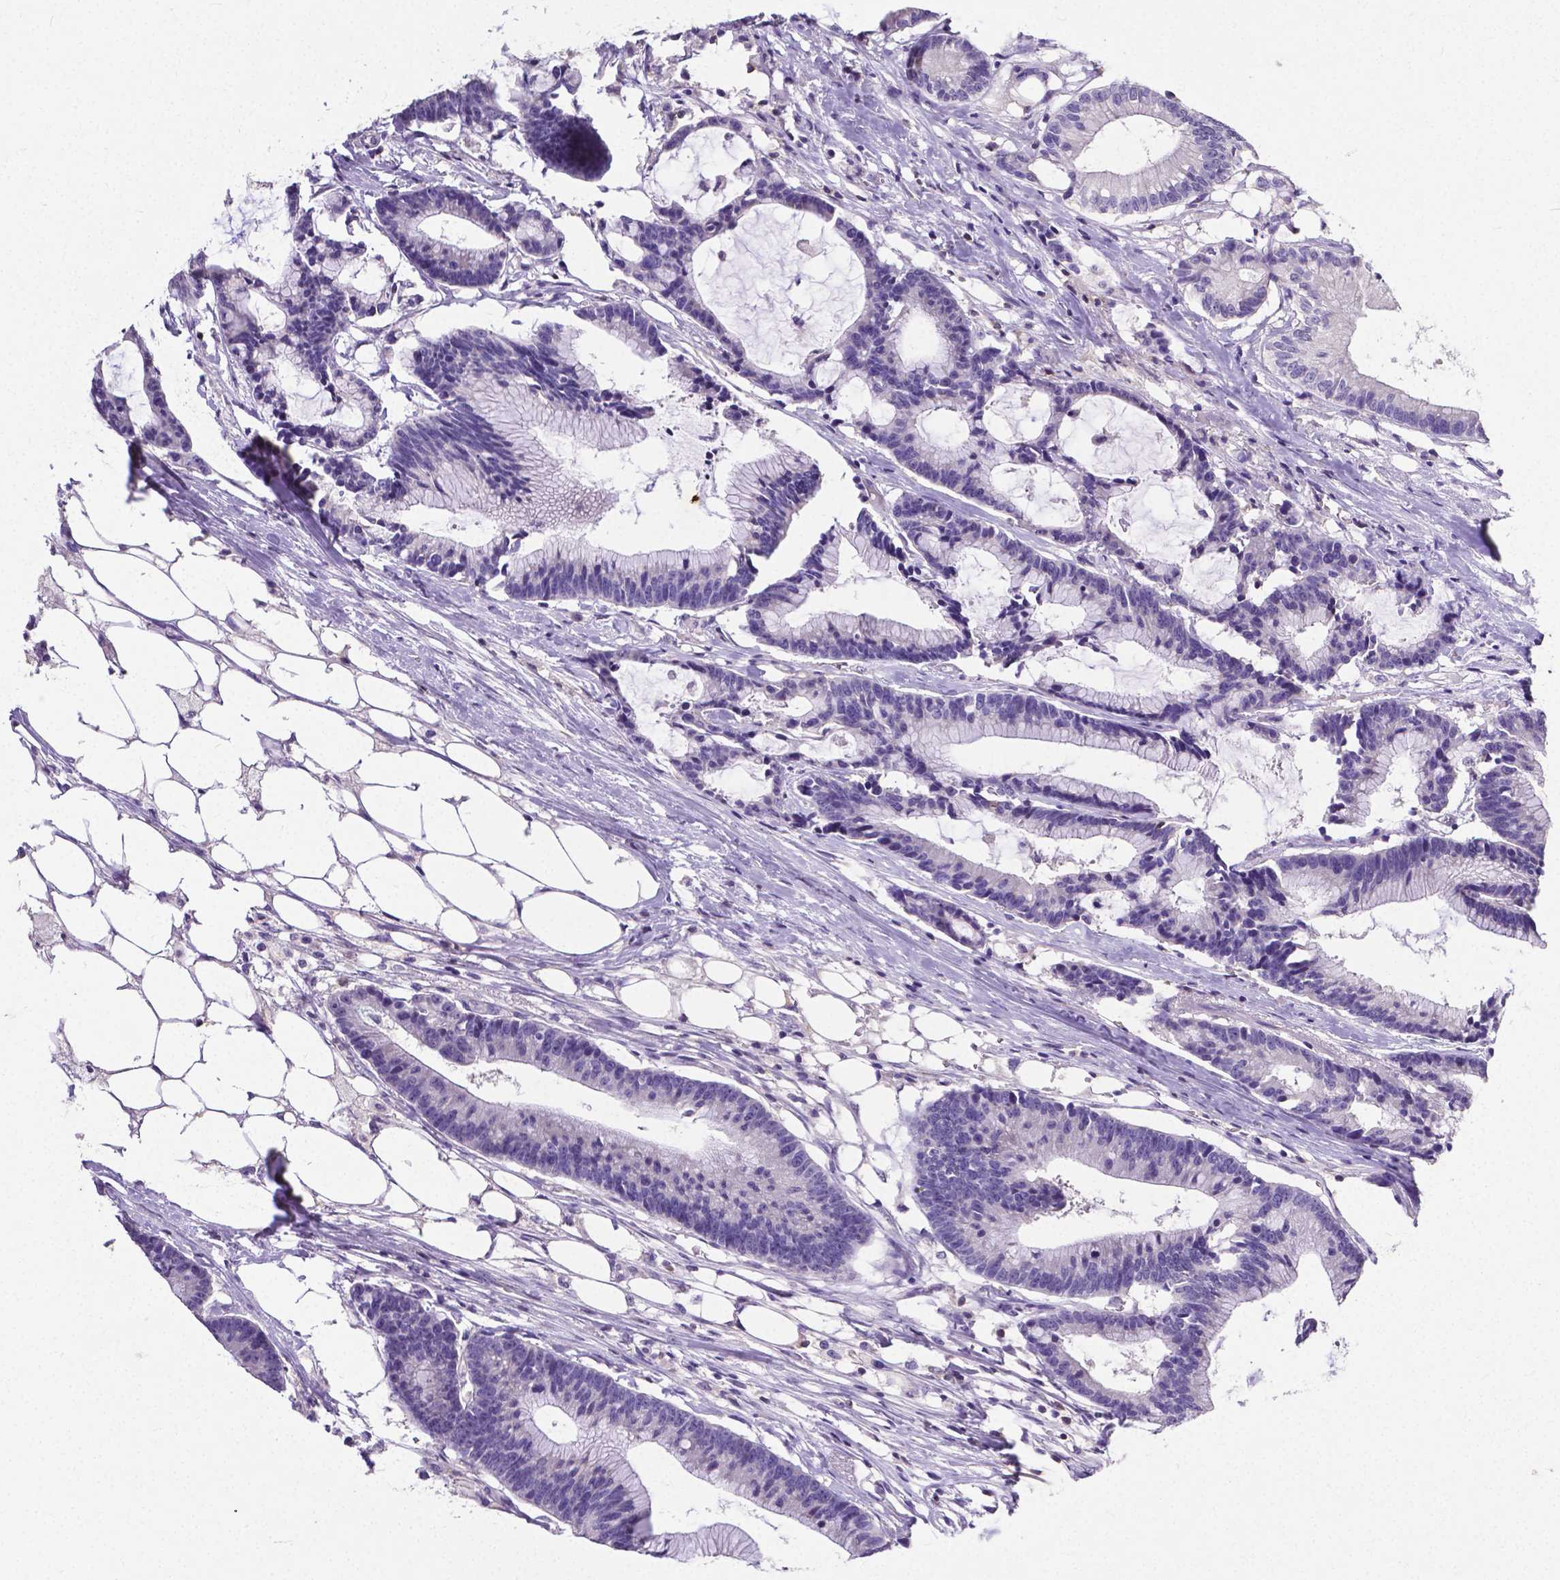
{"staining": {"intensity": "negative", "quantity": "none", "location": "none"}, "tissue": "colorectal cancer", "cell_type": "Tumor cells", "image_type": "cancer", "snomed": [{"axis": "morphology", "description": "Adenocarcinoma, NOS"}, {"axis": "topography", "description": "Colon"}], "caption": "Image shows no significant protein staining in tumor cells of adenocarcinoma (colorectal). (Stains: DAB immunohistochemistry with hematoxylin counter stain, Microscopy: brightfield microscopy at high magnification).", "gene": "CD4", "patient": {"sex": "female", "age": 78}}